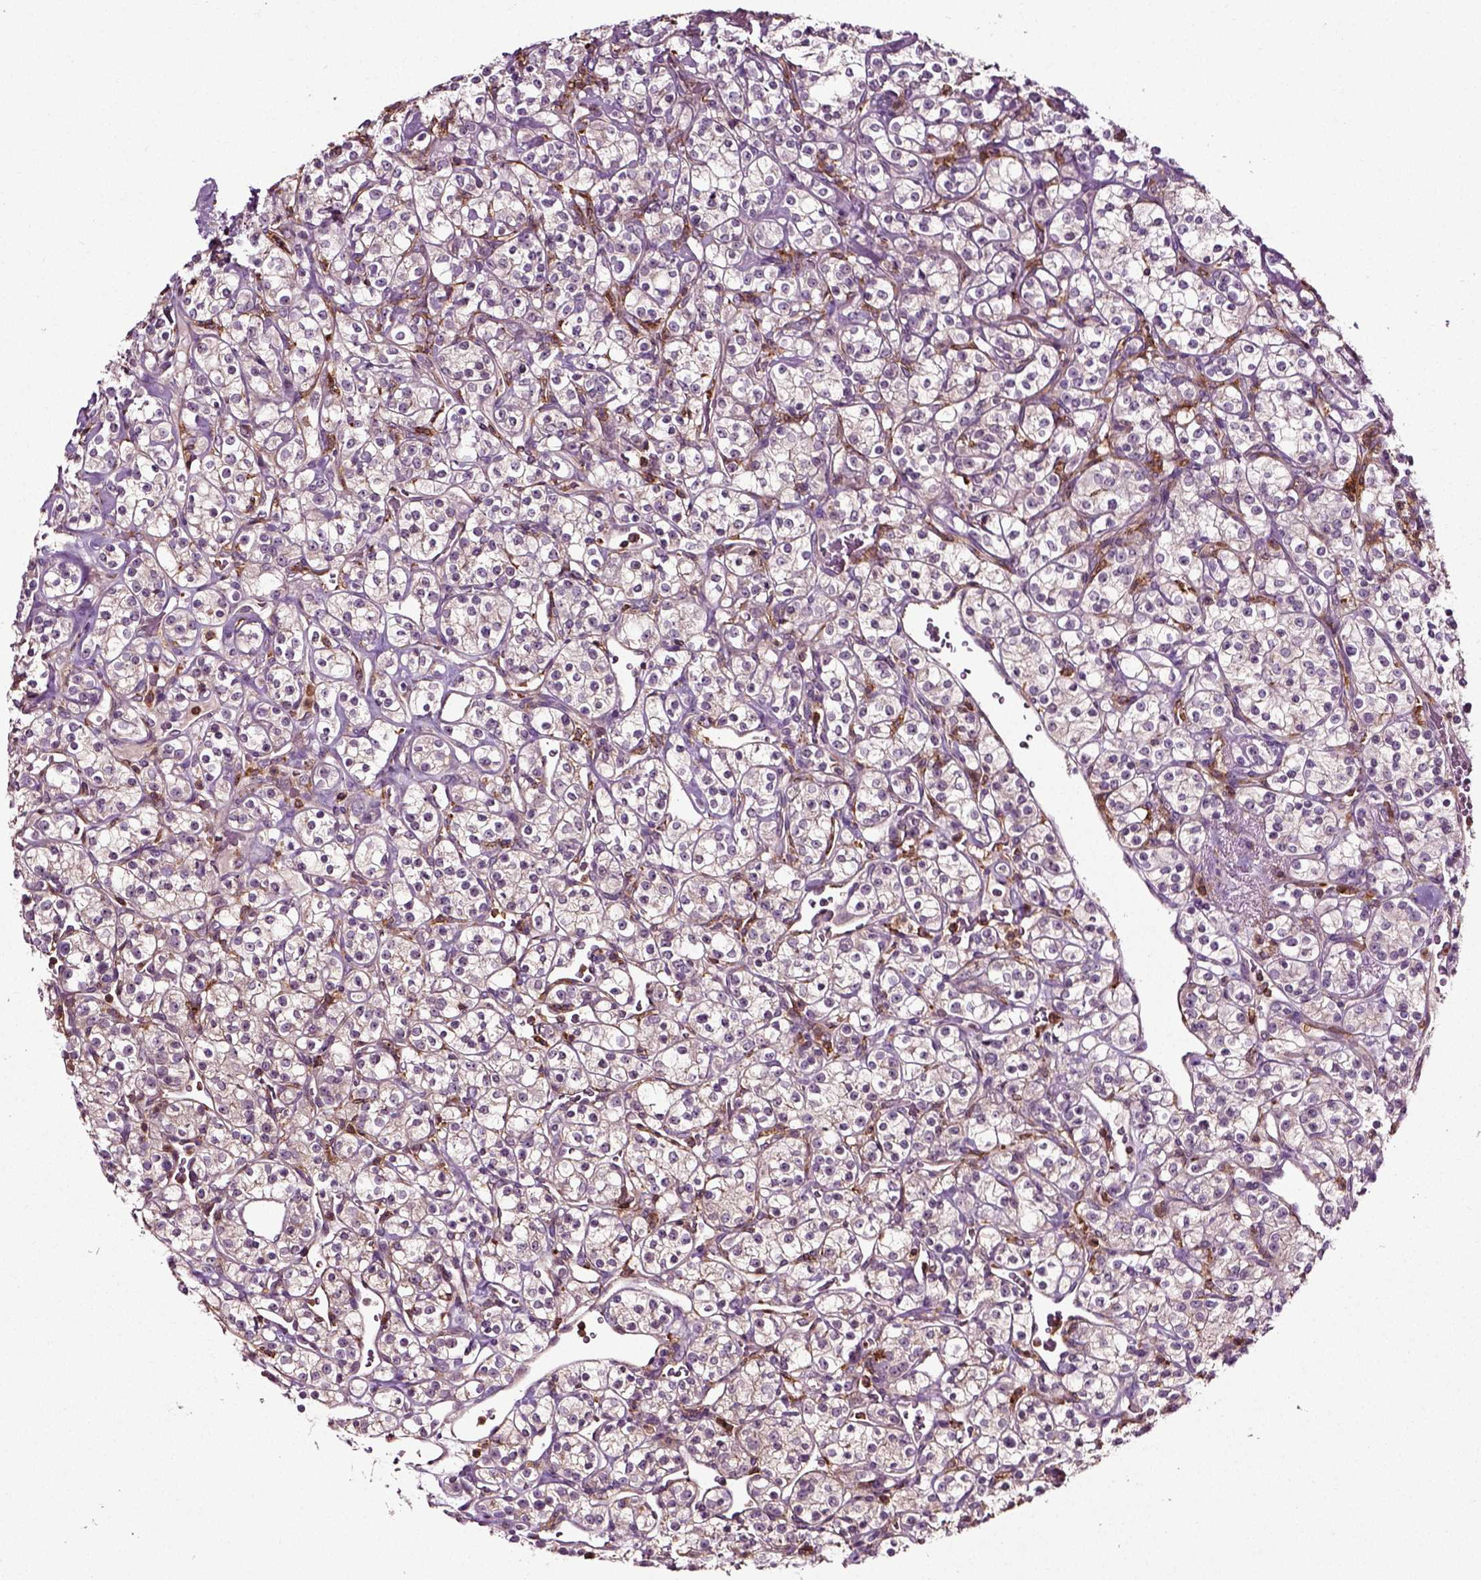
{"staining": {"intensity": "negative", "quantity": "none", "location": "none"}, "tissue": "renal cancer", "cell_type": "Tumor cells", "image_type": "cancer", "snomed": [{"axis": "morphology", "description": "Adenocarcinoma, NOS"}, {"axis": "topography", "description": "Kidney"}], "caption": "IHC photomicrograph of adenocarcinoma (renal) stained for a protein (brown), which exhibits no expression in tumor cells.", "gene": "RHOF", "patient": {"sex": "male", "age": 77}}